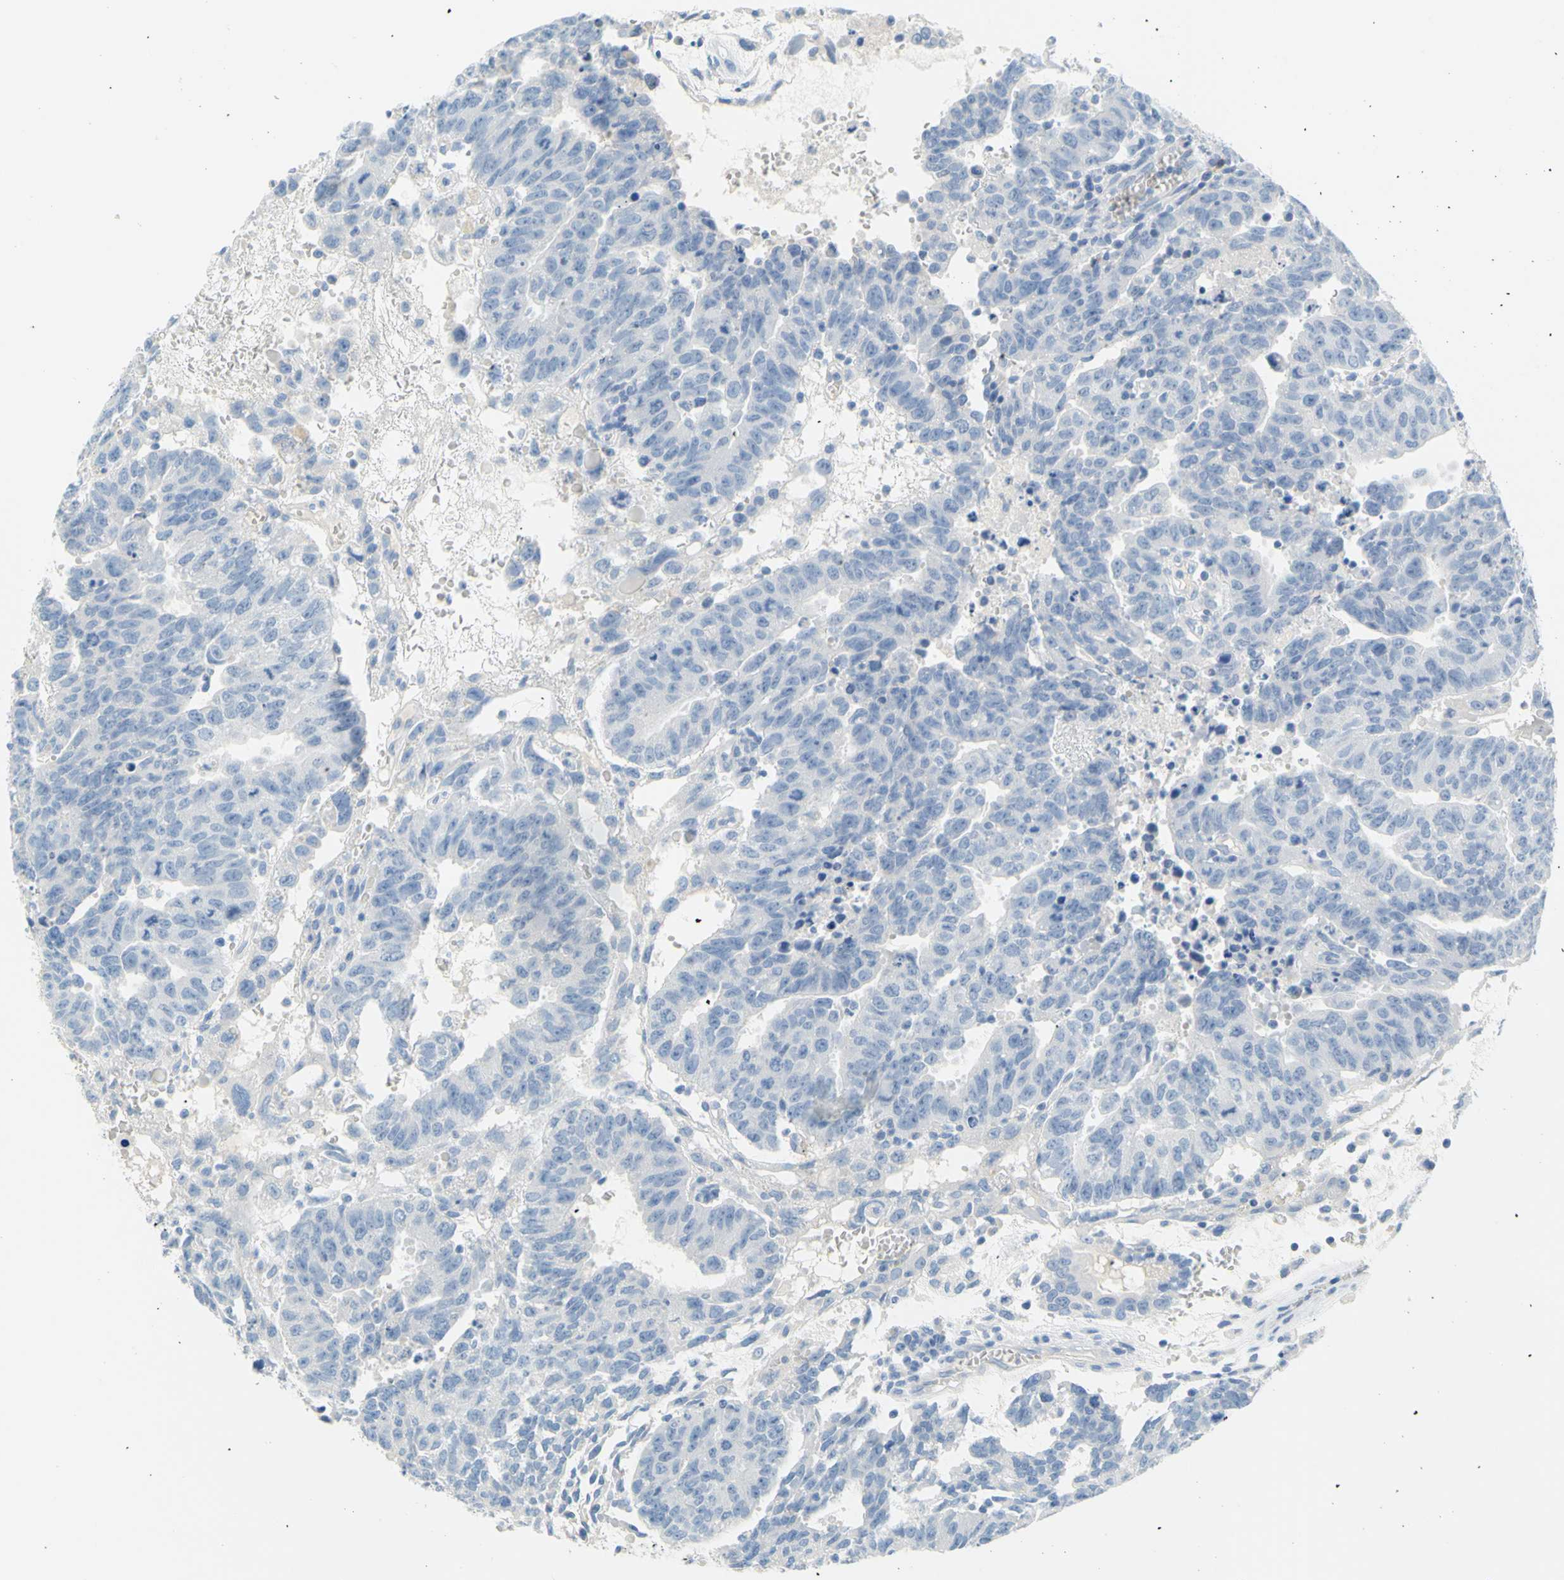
{"staining": {"intensity": "negative", "quantity": "none", "location": "none"}, "tissue": "testis cancer", "cell_type": "Tumor cells", "image_type": "cancer", "snomed": [{"axis": "morphology", "description": "Seminoma, NOS"}, {"axis": "morphology", "description": "Carcinoma, Embryonal, NOS"}, {"axis": "topography", "description": "Testis"}], "caption": "The histopathology image demonstrates no staining of tumor cells in testis cancer (embryonal carcinoma).", "gene": "DCT", "patient": {"sex": "male", "age": 52}}